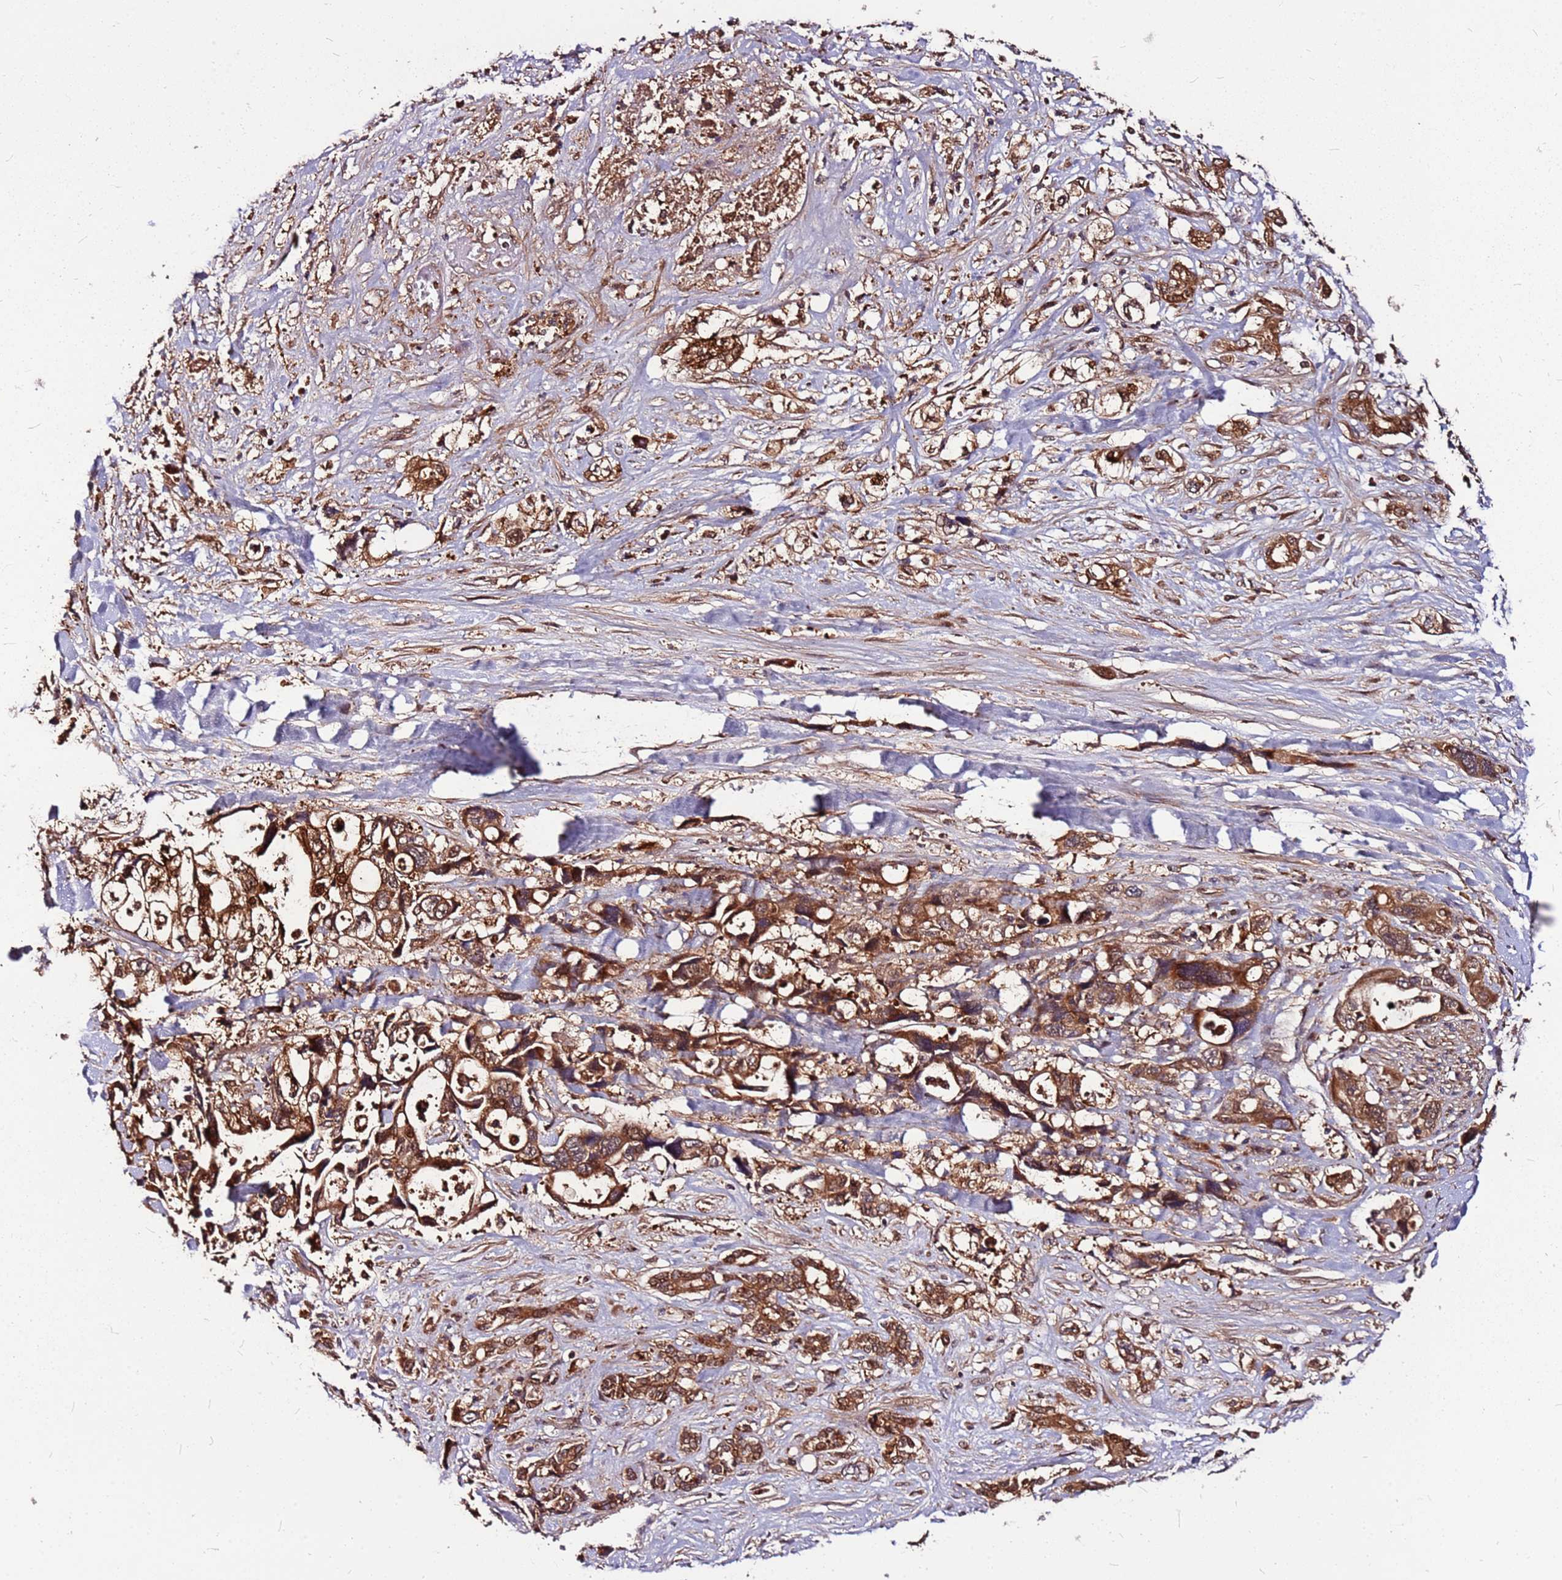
{"staining": {"intensity": "strong", "quantity": ">75%", "location": "cytoplasmic/membranous"}, "tissue": "pancreatic cancer", "cell_type": "Tumor cells", "image_type": "cancer", "snomed": [{"axis": "morphology", "description": "Adenocarcinoma, NOS"}, {"axis": "topography", "description": "Pancreas"}], "caption": "IHC photomicrograph of neoplastic tissue: pancreatic cancer (adenocarcinoma) stained using immunohistochemistry reveals high levels of strong protein expression localized specifically in the cytoplasmic/membranous of tumor cells, appearing as a cytoplasmic/membranous brown color.", "gene": "LYPLAL1", "patient": {"sex": "male", "age": 46}}